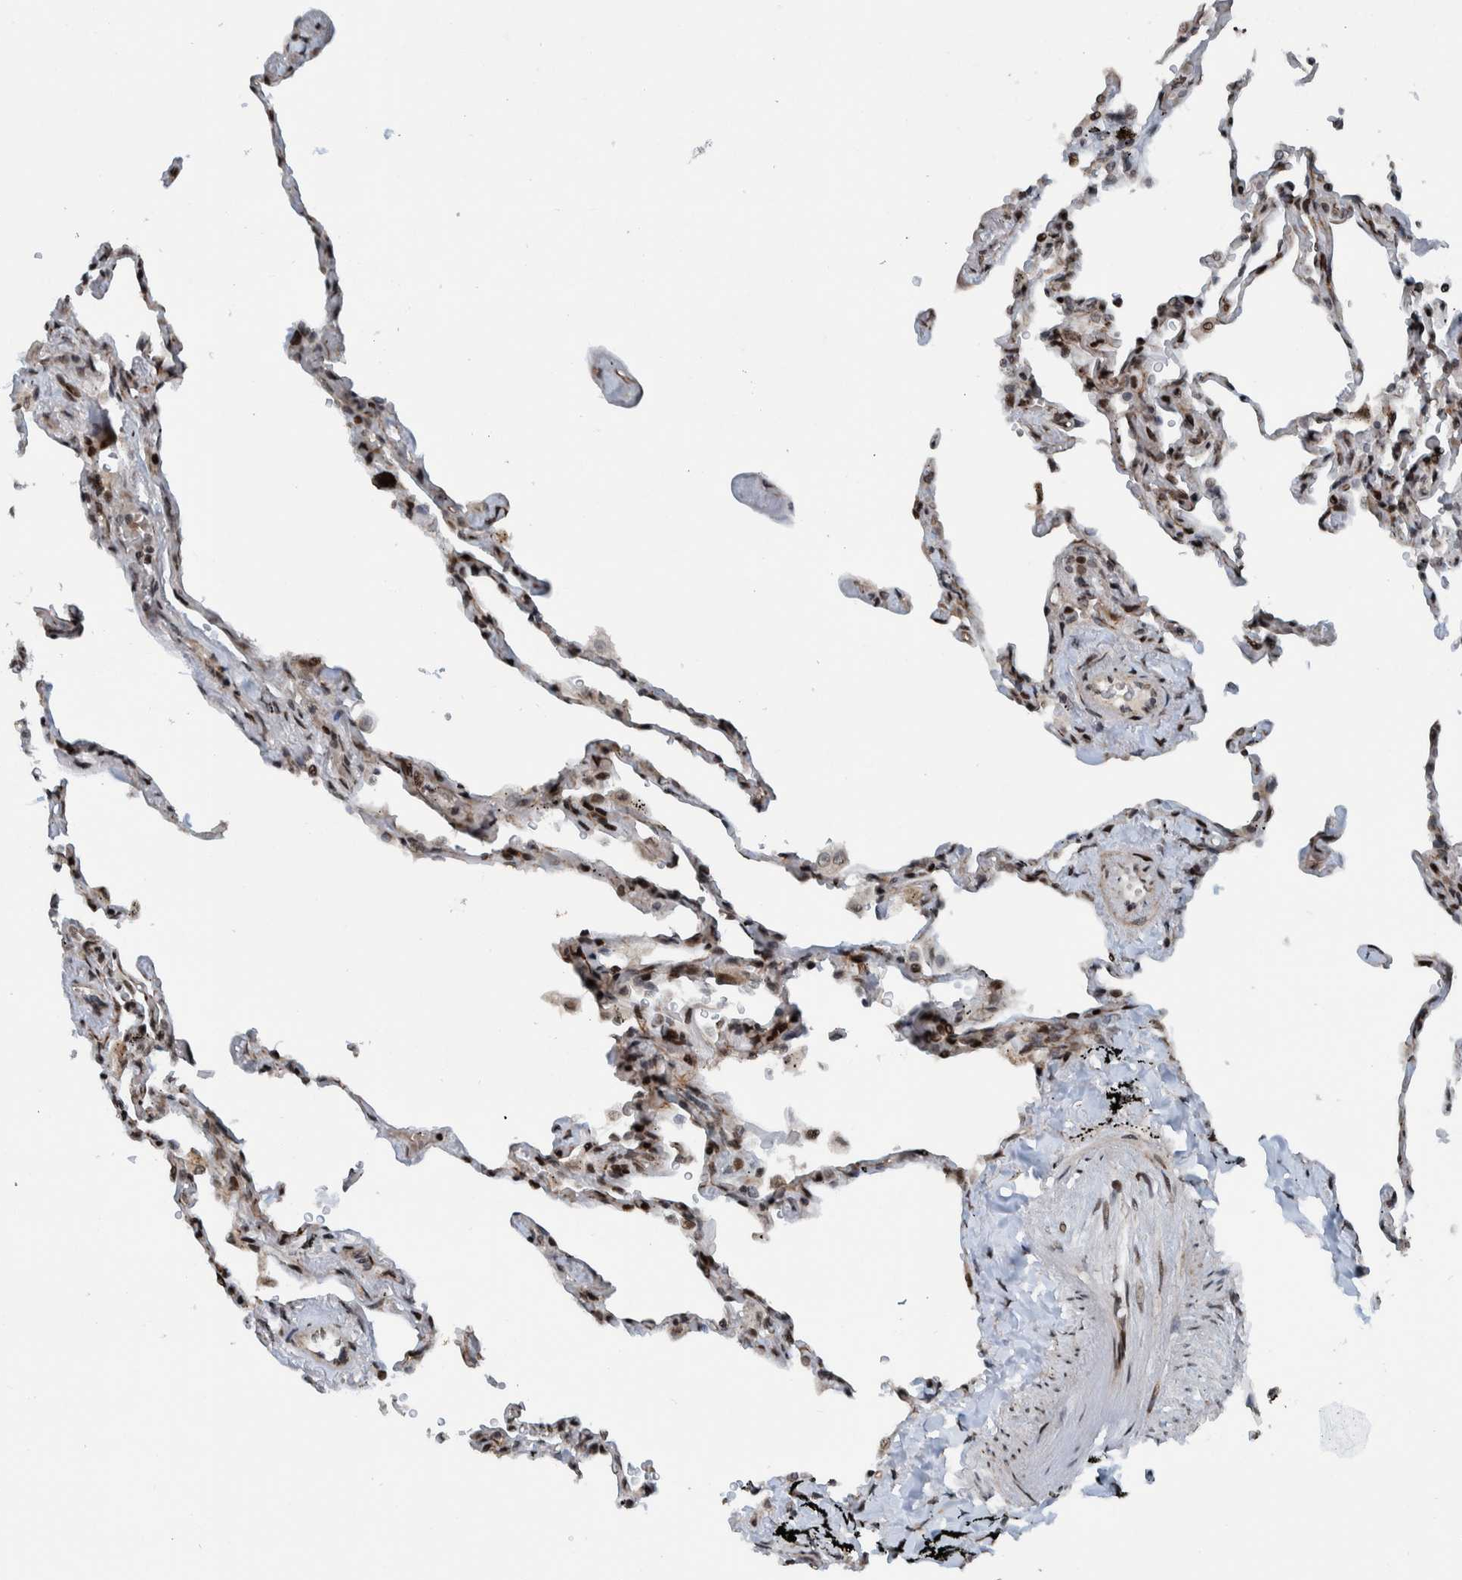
{"staining": {"intensity": "moderate", "quantity": ">75%", "location": "nuclear"}, "tissue": "lung", "cell_type": "Alveolar cells", "image_type": "normal", "snomed": [{"axis": "morphology", "description": "Normal tissue, NOS"}, {"axis": "topography", "description": "Lung"}], "caption": "Immunohistochemistry (IHC) (DAB (3,3'-diaminobenzidine)) staining of normal lung reveals moderate nuclear protein positivity in approximately >75% of alveolar cells.", "gene": "ZNF366", "patient": {"sex": "male", "age": 59}}